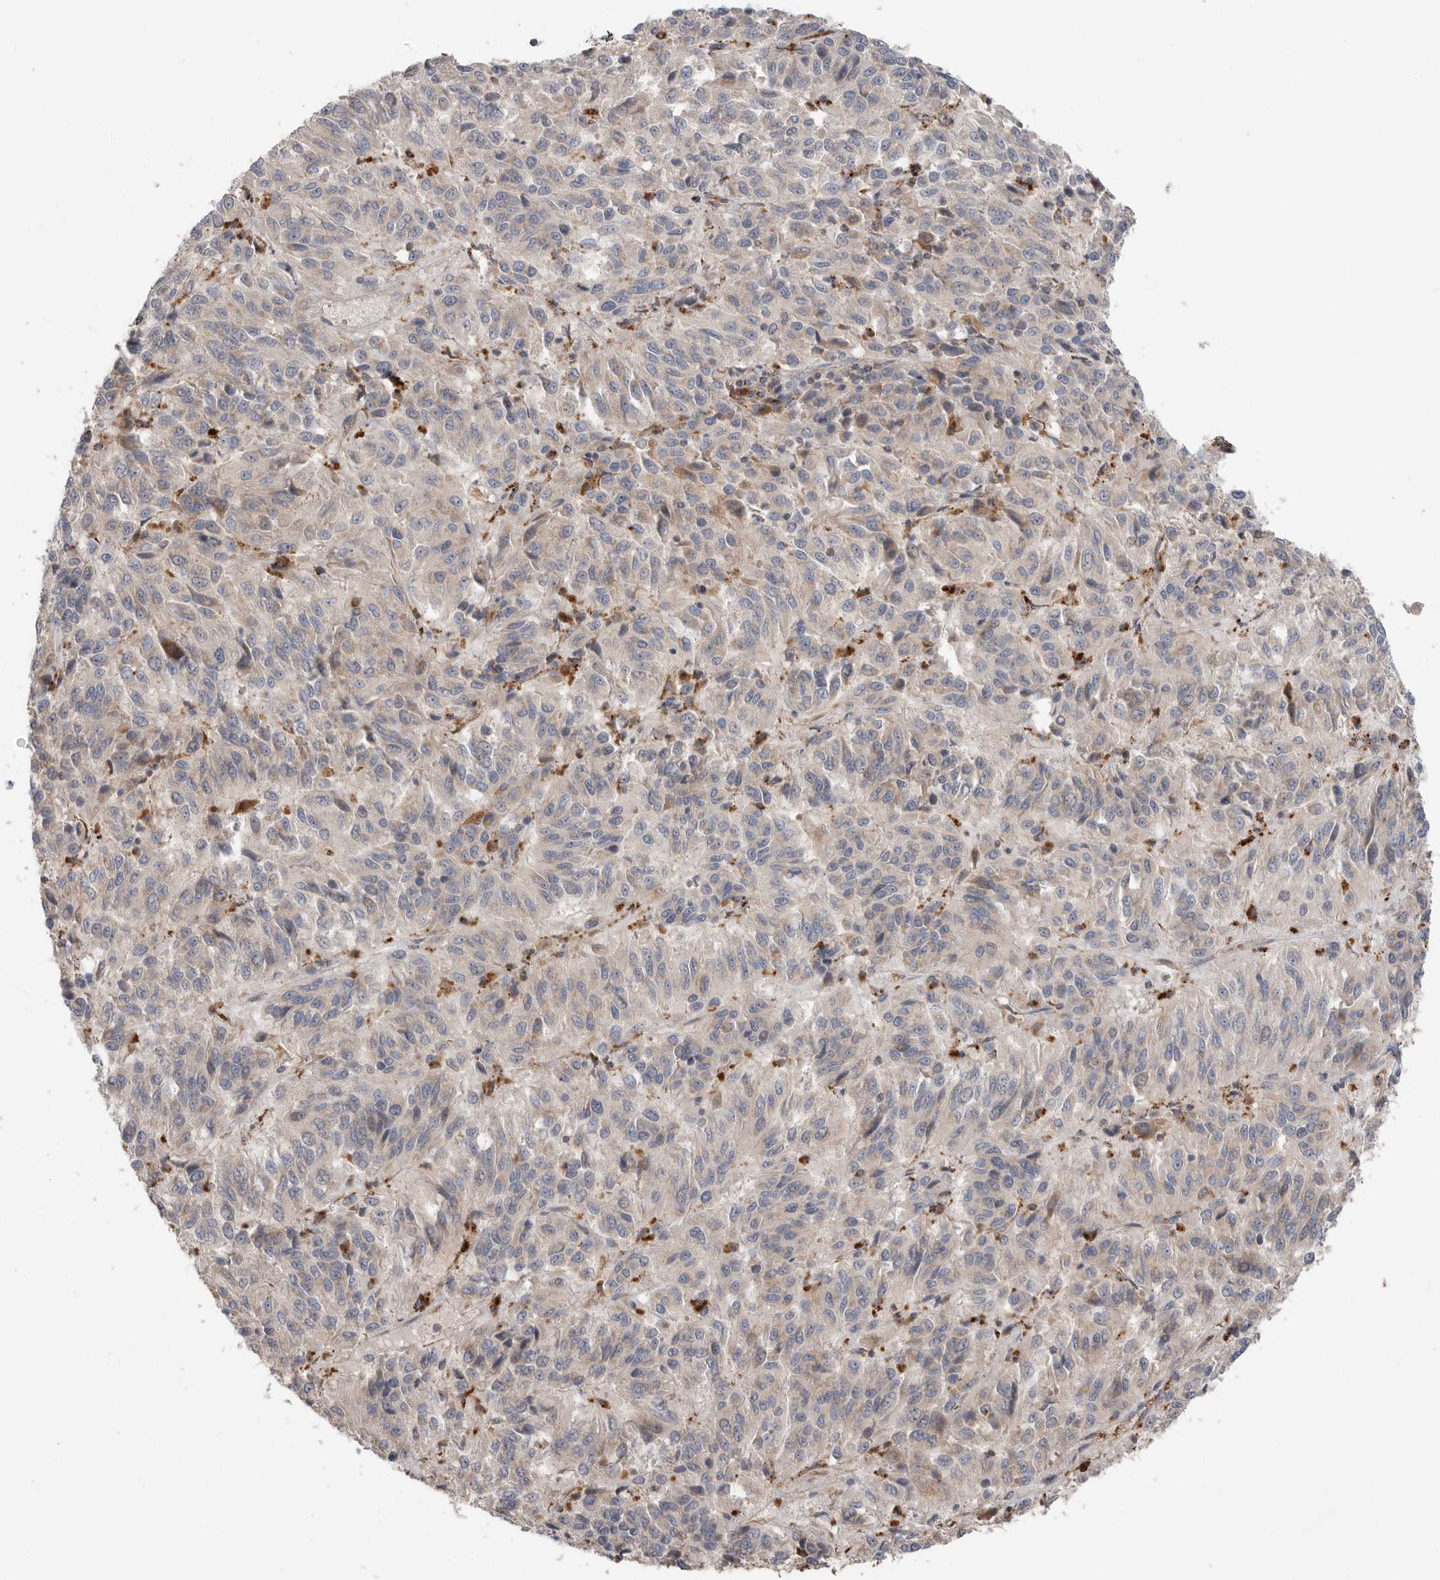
{"staining": {"intensity": "negative", "quantity": "none", "location": "none"}, "tissue": "melanoma", "cell_type": "Tumor cells", "image_type": "cancer", "snomed": [{"axis": "morphology", "description": "Malignant melanoma, Metastatic site"}, {"axis": "topography", "description": "Lung"}], "caption": "Protein analysis of melanoma shows no significant expression in tumor cells.", "gene": "GALNS", "patient": {"sex": "male", "age": 64}}